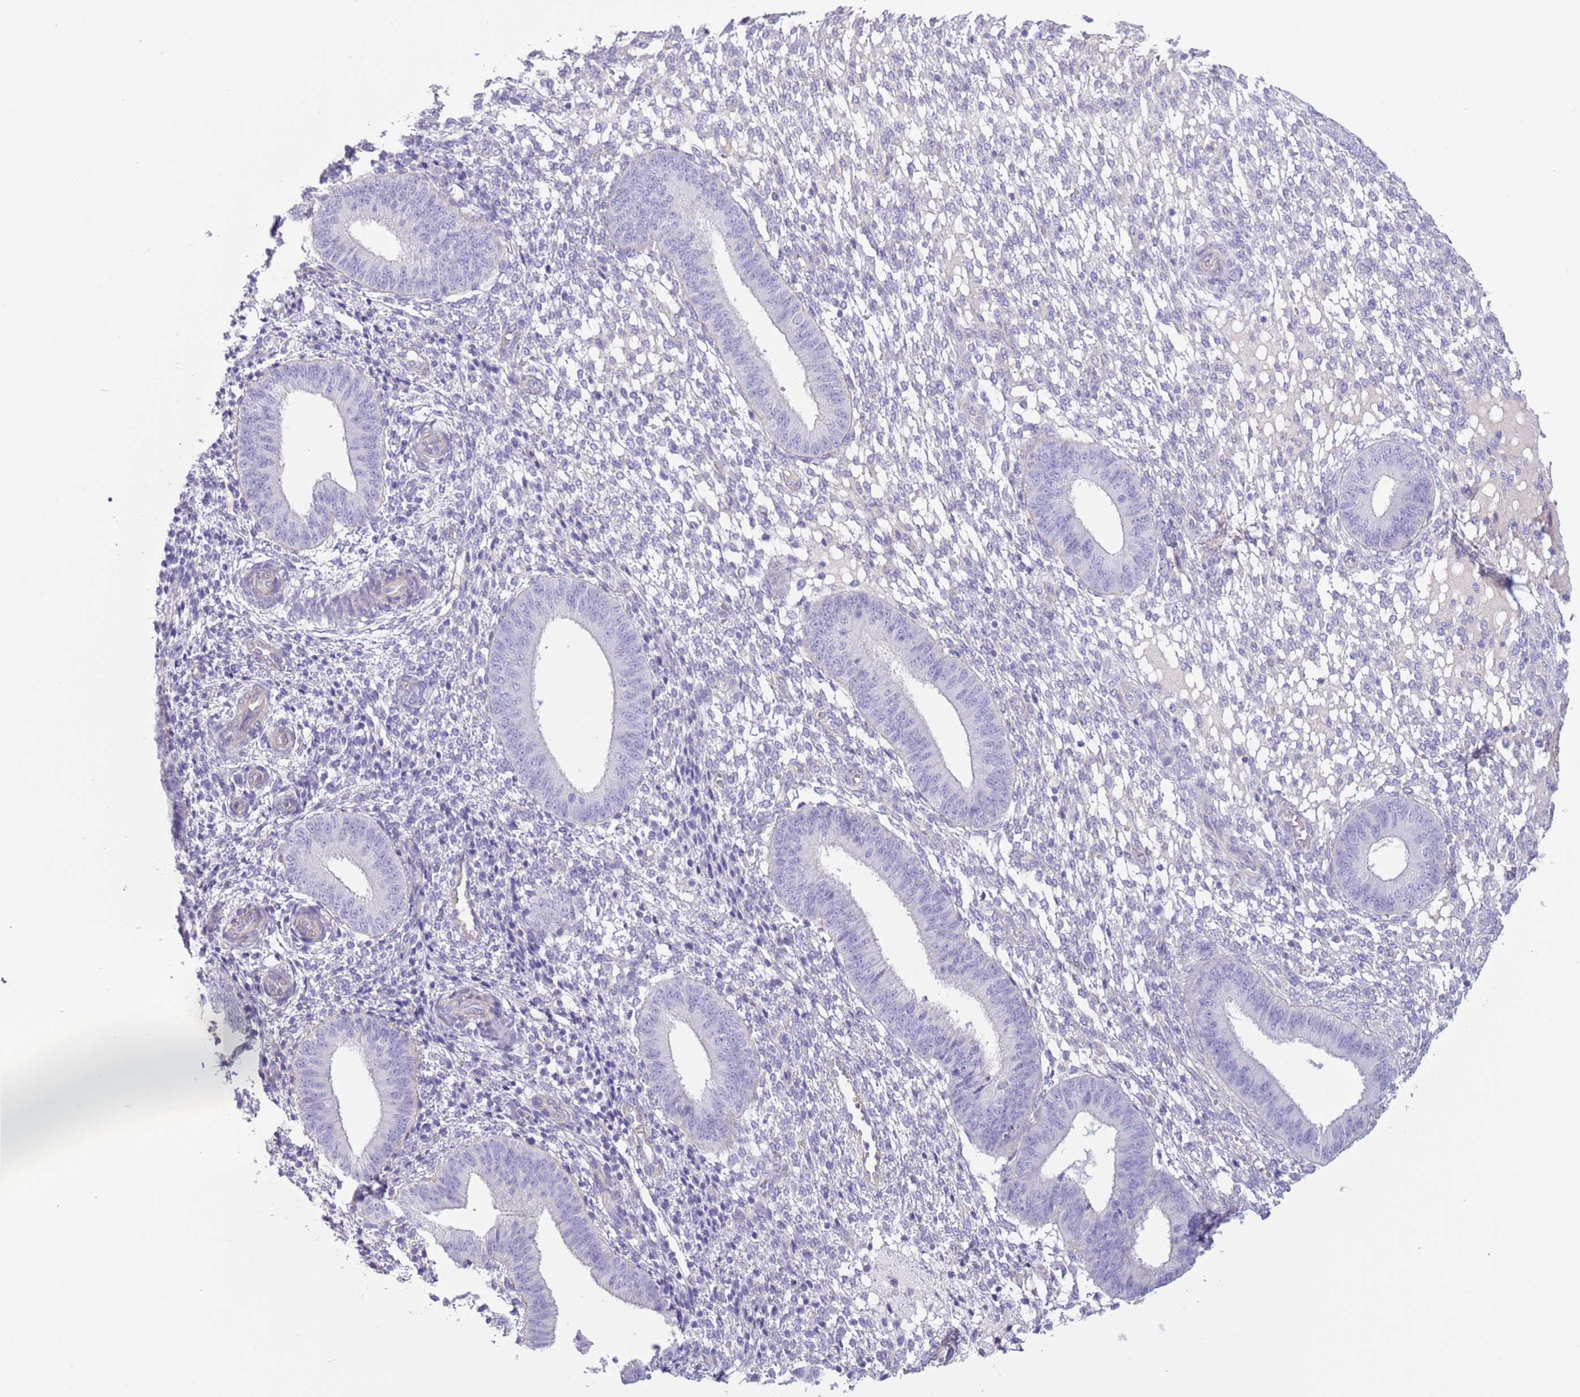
{"staining": {"intensity": "negative", "quantity": "none", "location": "none"}, "tissue": "endometrium", "cell_type": "Cells in endometrial stroma", "image_type": "normal", "snomed": [{"axis": "morphology", "description": "Normal tissue, NOS"}, {"axis": "topography", "description": "Endometrium"}], "caption": "Image shows no protein expression in cells in endometrial stroma of benign endometrium. (DAB IHC visualized using brightfield microscopy, high magnification).", "gene": "RBP3", "patient": {"sex": "female", "age": 49}}